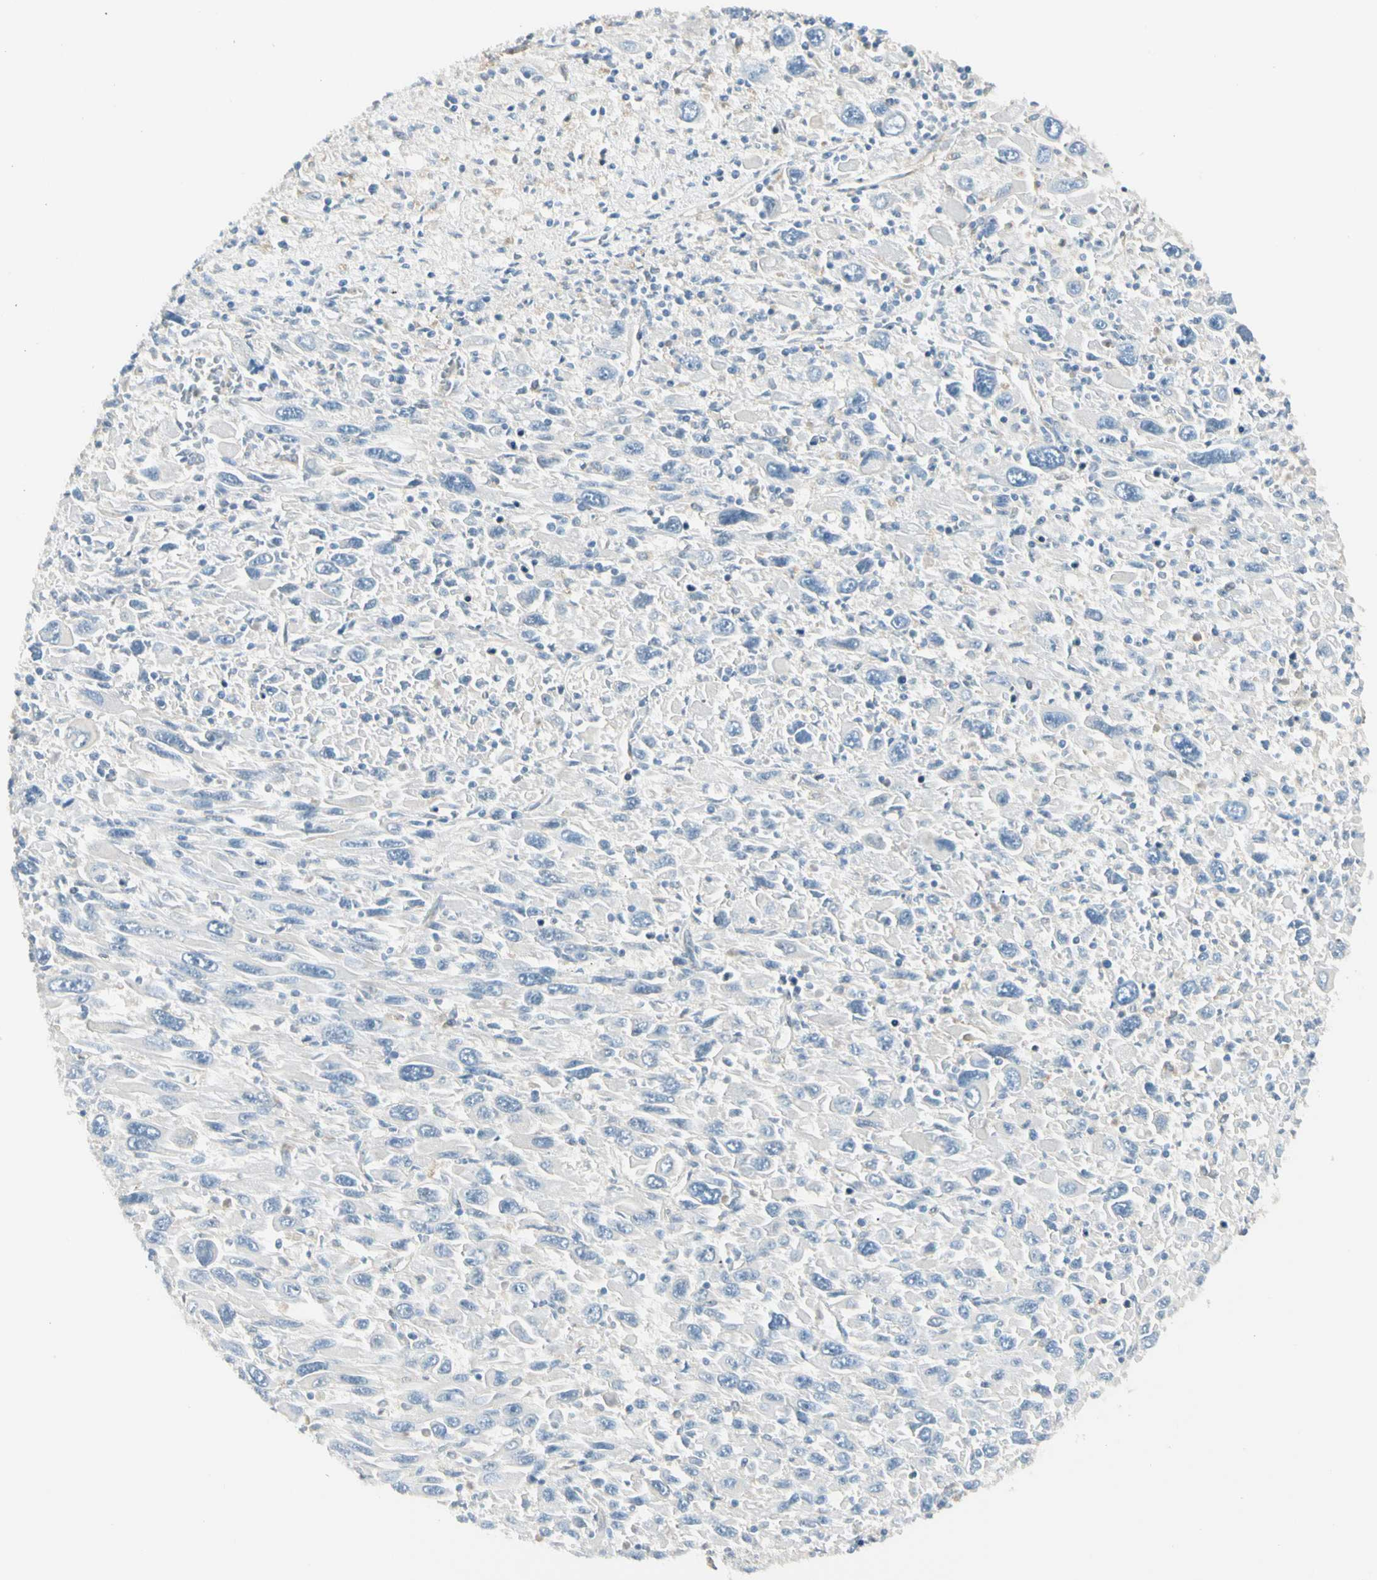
{"staining": {"intensity": "negative", "quantity": "none", "location": "none"}, "tissue": "melanoma", "cell_type": "Tumor cells", "image_type": "cancer", "snomed": [{"axis": "morphology", "description": "Malignant melanoma, Metastatic site"}, {"axis": "topography", "description": "Skin"}], "caption": "Human malignant melanoma (metastatic site) stained for a protein using IHC shows no staining in tumor cells.", "gene": "LPCAT2", "patient": {"sex": "female", "age": 56}}